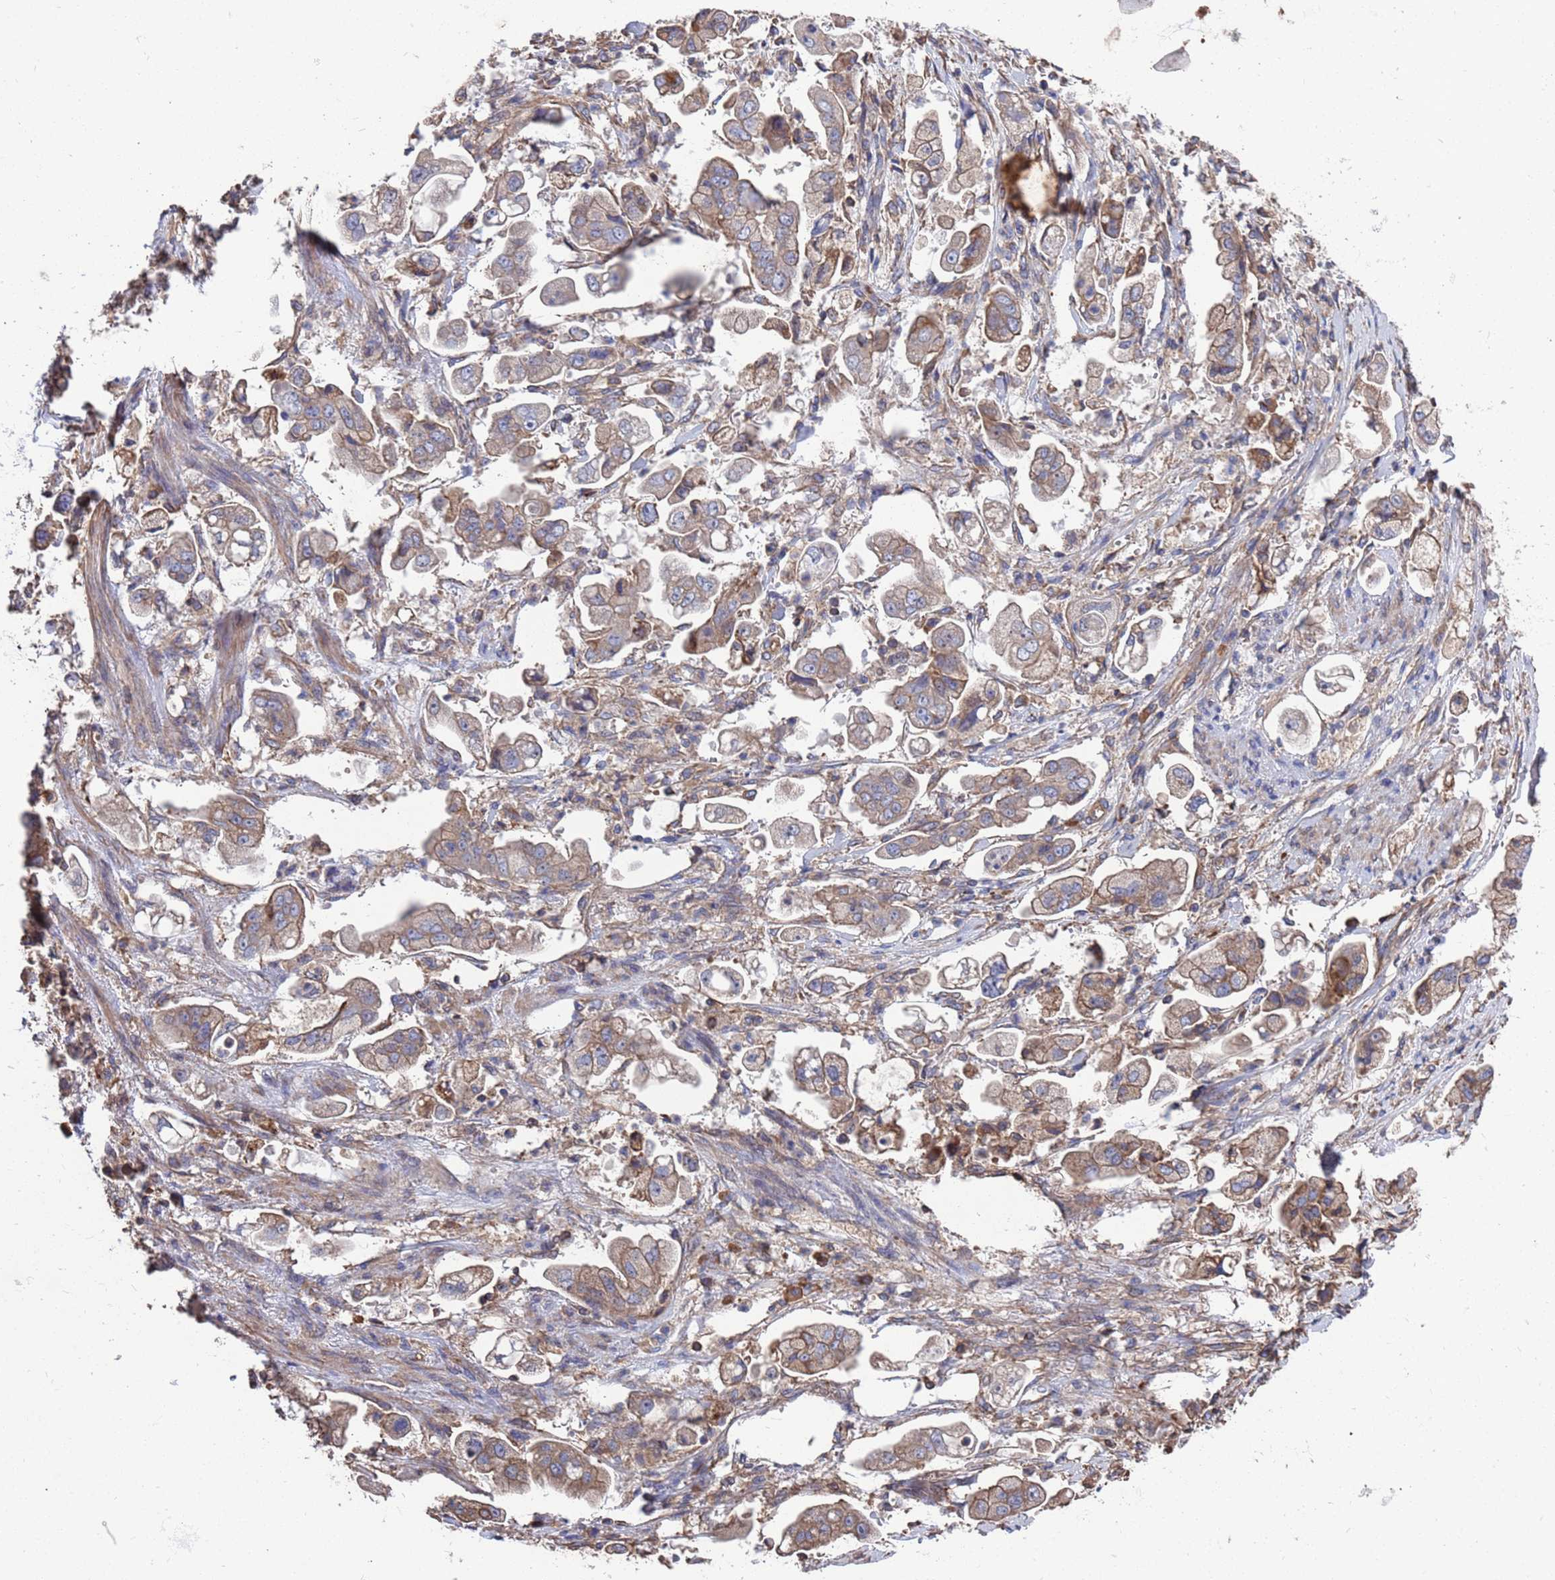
{"staining": {"intensity": "weak", "quantity": "25%-75%", "location": "cytoplasmic/membranous"}, "tissue": "stomach cancer", "cell_type": "Tumor cells", "image_type": "cancer", "snomed": [{"axis": "morphology", "description": "Adenocarcinoma, NOS"}, {"axis": "topography", "description": "Stomach"}], "caption": "Stomach cancer (adenocarcinoma) was stained to show a protein in brown. There is low levels of weak cytoplasmic/membranous expression in approximately 25%-75% of tumor cells. The protein of interest is stained brown, and the nuclei are stained in blue (DAB (3,3'-diaminobenzidine) IHC with brightfield microscopy, high magnification).", "gene": "PYCR1", "patient": {"sex": "male", "age": 62}}